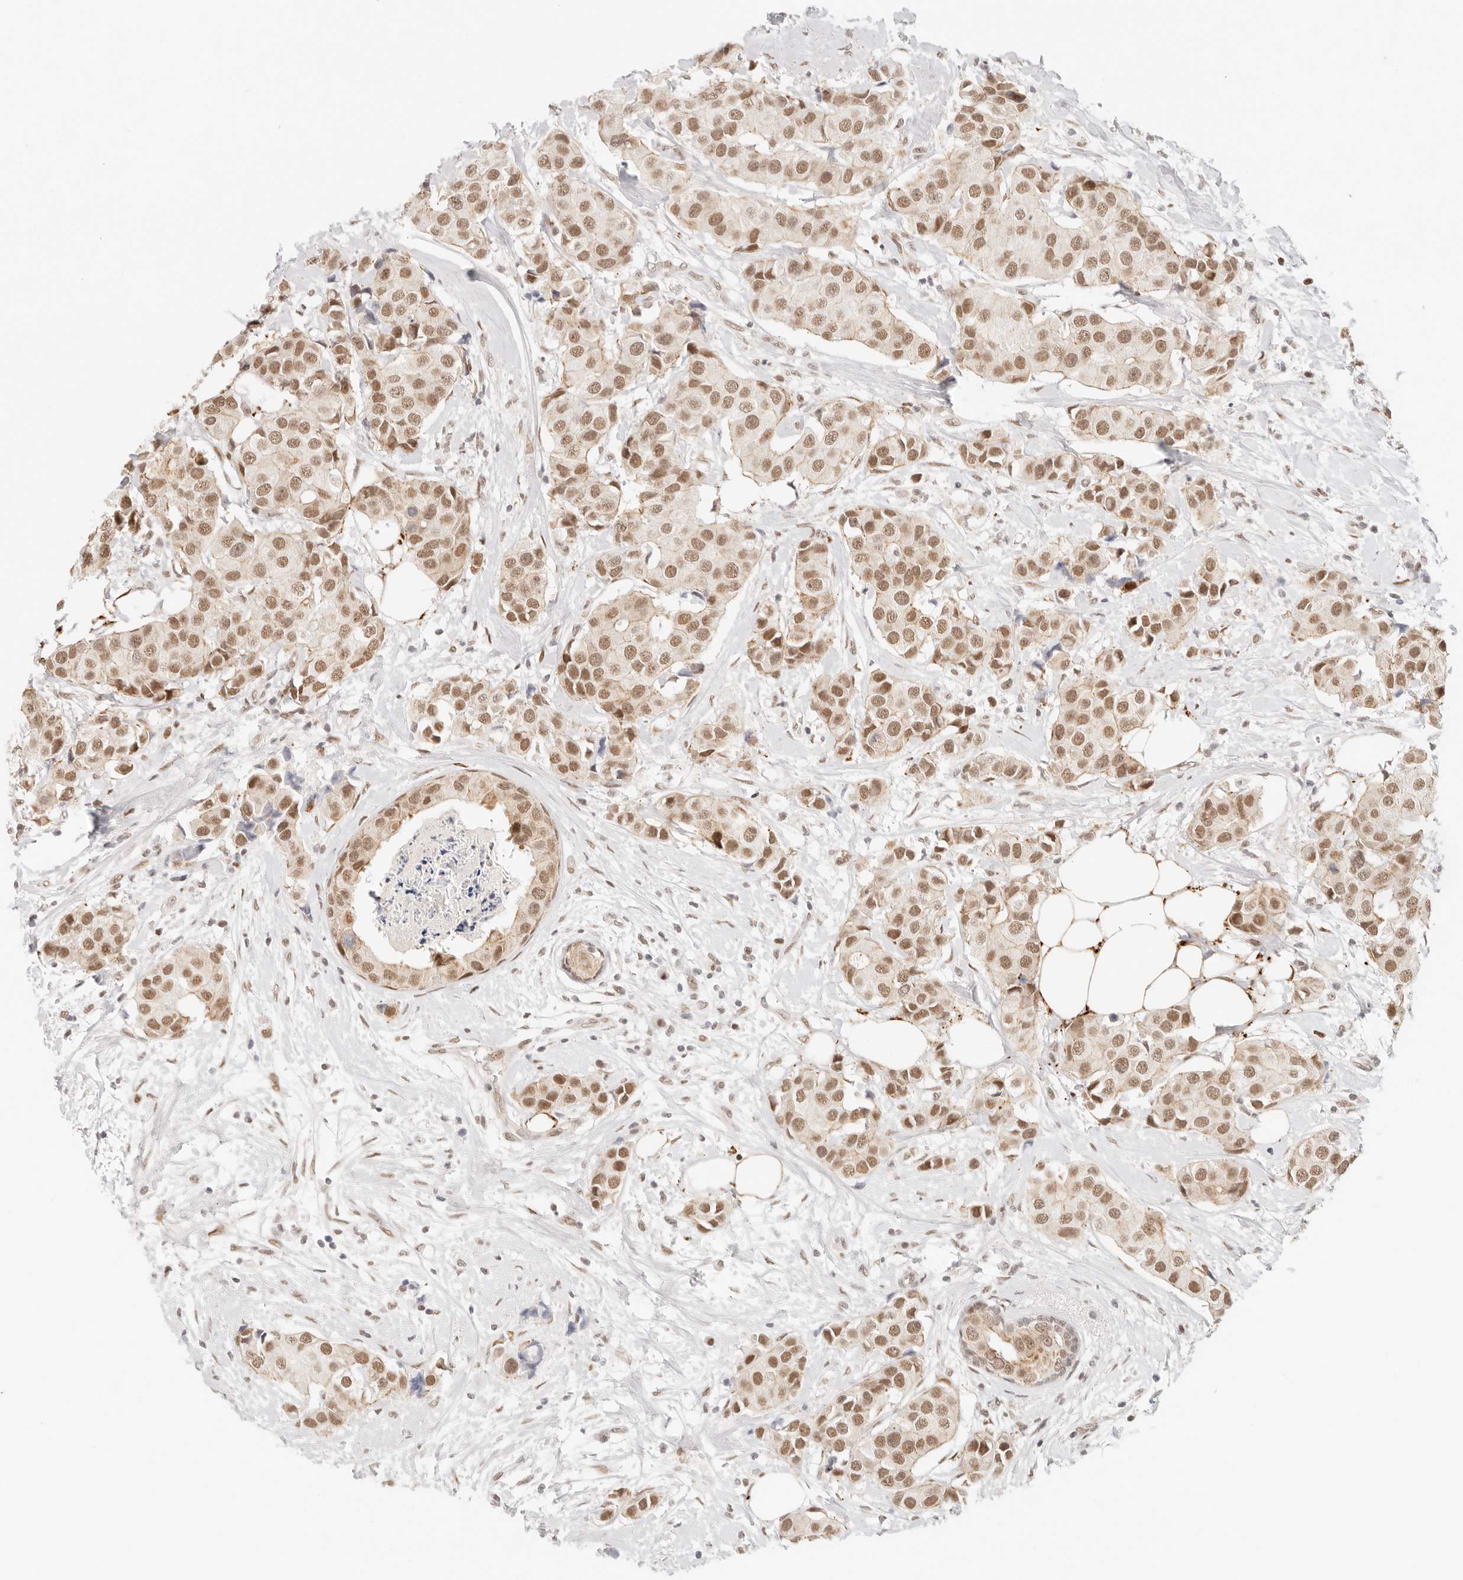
{"staining": {"intensity": "moderate", "quantity": ">75%", "location": "nuclear"}, "tissue": "breast cancer", "cell_type": "Tumor cells", "image_type": "cancer", "snomed": [{"axis": "morphology", "description": "Normal tissue, NOS"}, {"axis": "morphology", "description": "Duct carcinoma"}, {"axis": "topography", "description": "Breast"}], "caption": "DAB (3,3'-diaminobenzidine) immunohistochemical staining of human breast cancer (invasive ductal carcinoma) shows moderate nuclear protein positivity in approximately >75% of tumor cells.", "gene": "HOXC5", "patient": {"sex": "female", "age": 39}}